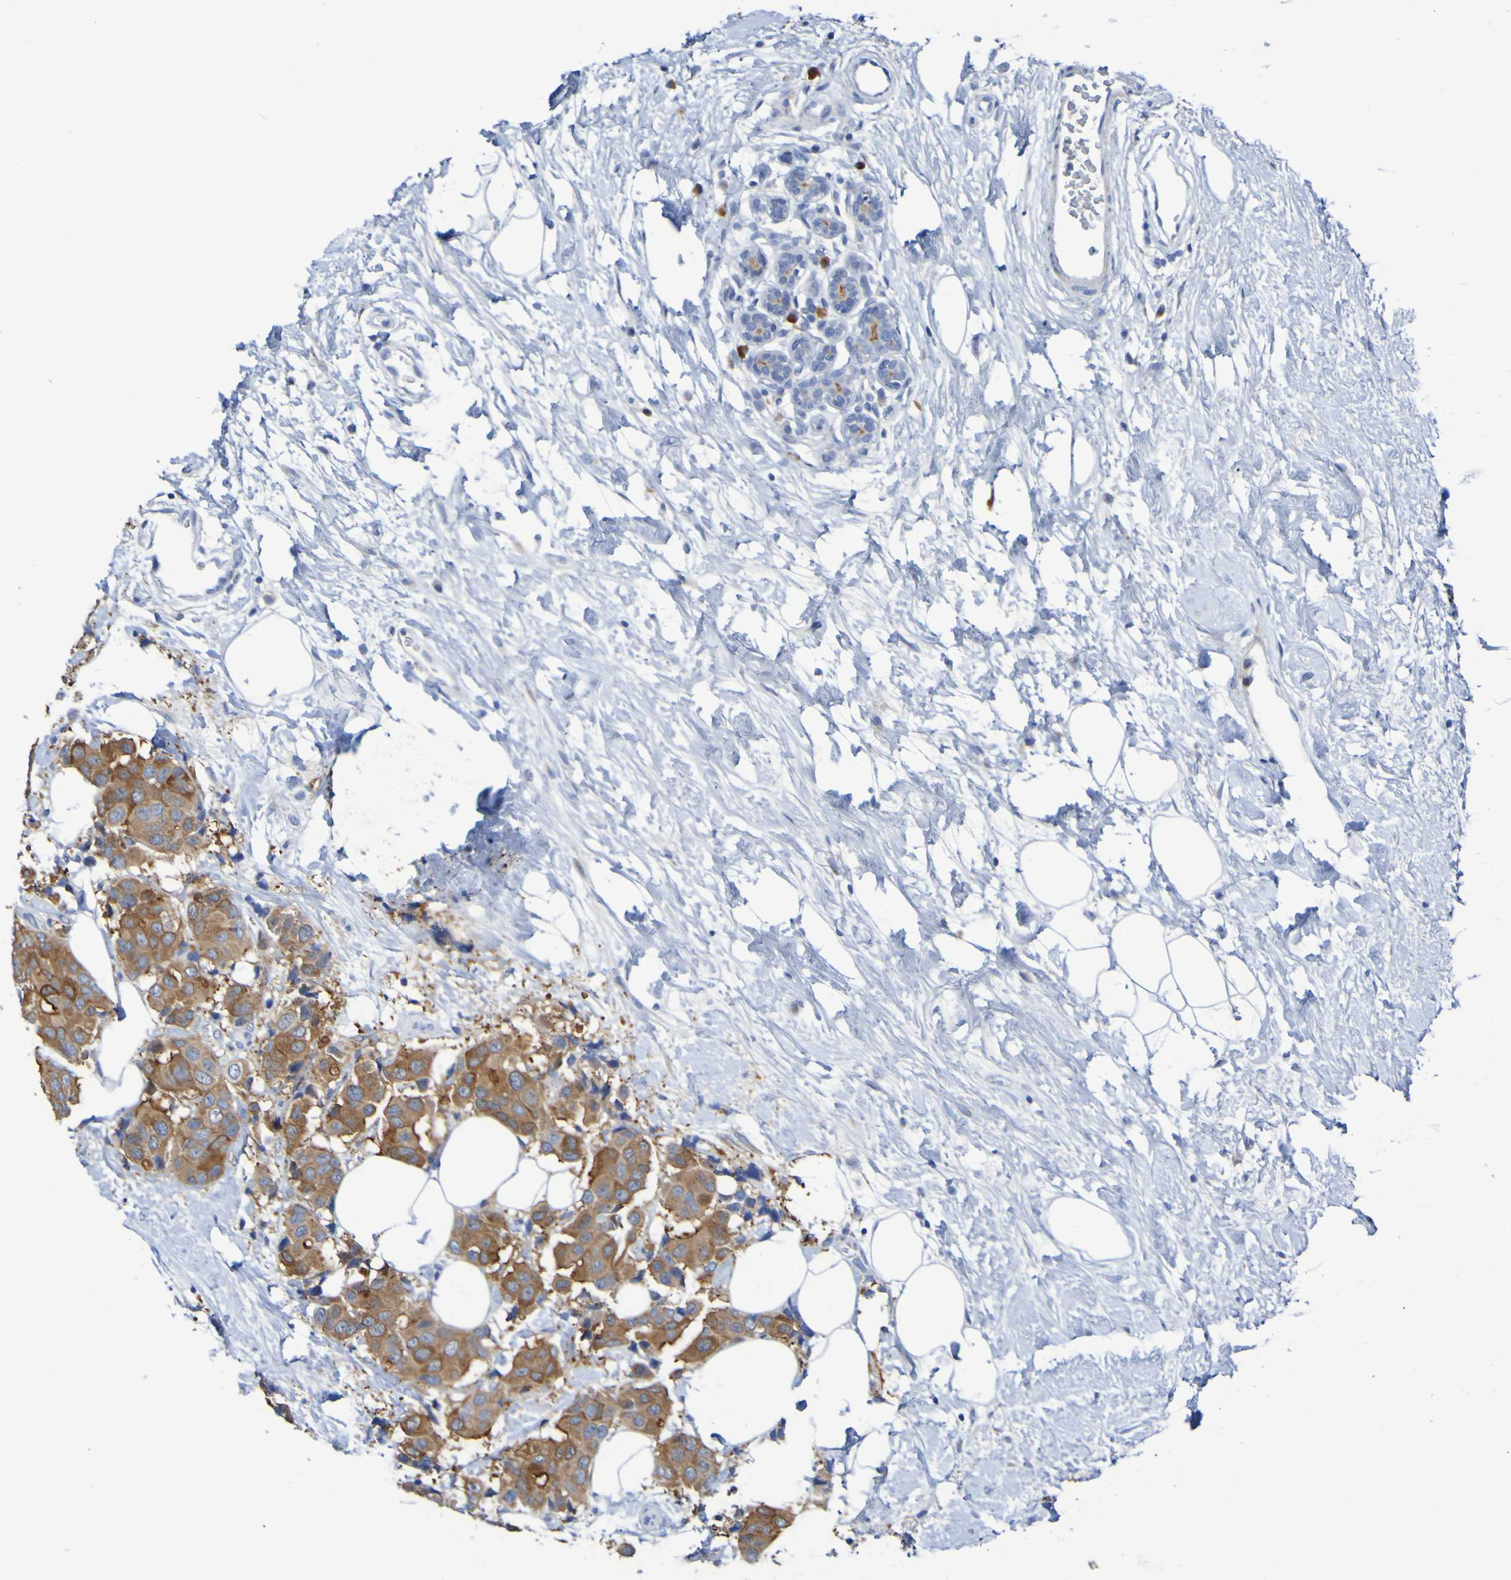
{"staining": {"intensity": "moderate", "quantity": ">75%", "location": "cytoplasmic/membranous"}, "tissue": "breast cancer", "cell_type": "Tumor cells", "image_type": "cancer", "snomed": [{"axis": "morphology", "description": "Normal tissue, NOS"}, {"axis": "morphology", "description": "Duct carcinoma"}, {"axis": "topography", "description": "Breast"}], "caption": "Immunohistochemical staining of intraductal carcinoma (breast) reveals moderate cytoplasmic/membranous protein expression in approximately >75% of tumor cells. (brown staining indicates protein expression, while blue staining denotes nuclei).", "gene": "C11orf24", "patient": {"sex": "female", "age": 39}}